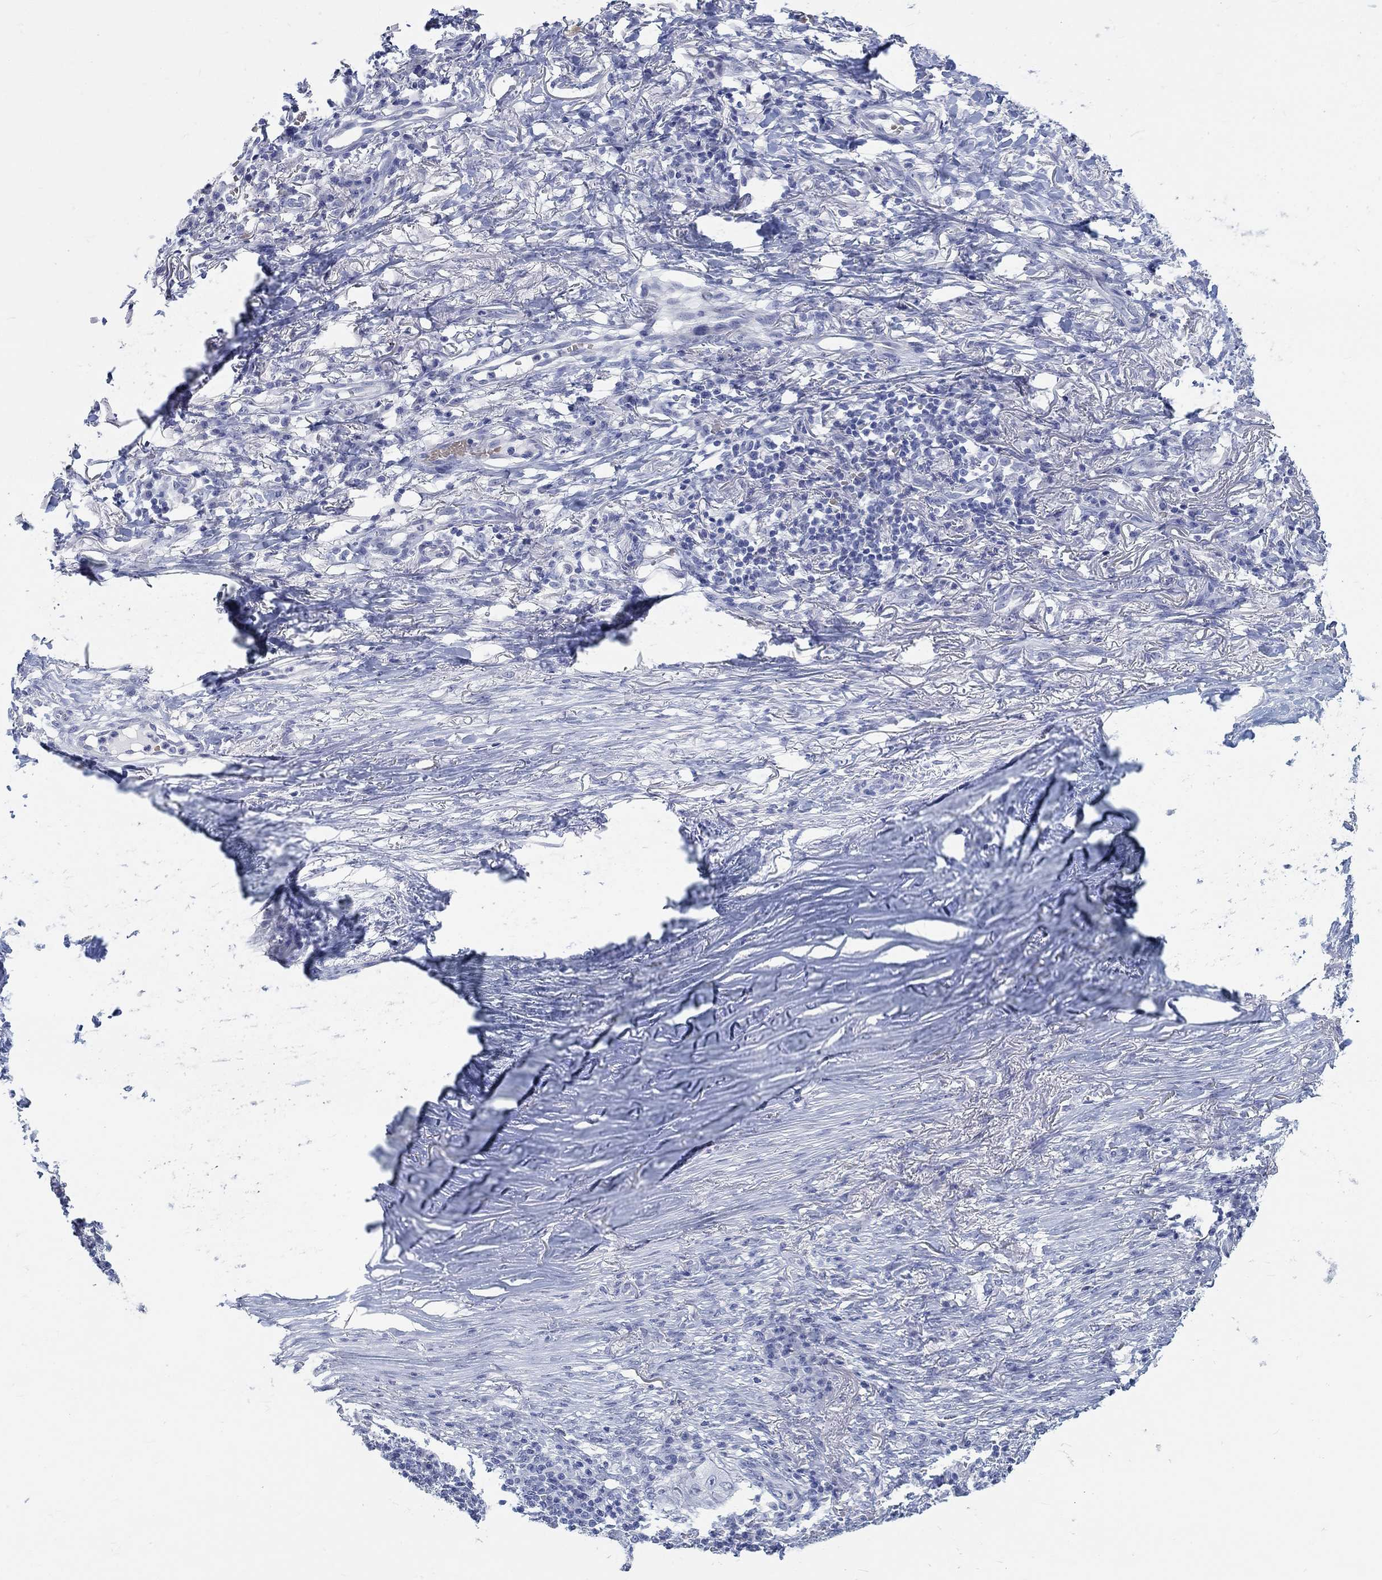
{"staining": {"intensity": "negative", "quantity": "none", "location": "none"}, "tissue": "skin cancer", "cell_type": "Tumor cells", "image_type": "cancer", "snomed": [{"axis": "morphology", "description": "Squamous cell carcinoma, NOS"}, {"axis": "topography", "description": "Skin"}], "caption": "High magnification brightfield microscopy of skin cancer (squamous cell carcinoma) stained with DAB (brown) and counterstained with hematoxylin (blue): tumor cells show no significant positivity. (DAB (3,3'-diaminobenzidine) immunohistochemistry with hematoxylin counter stain).", "gene": "GRIA3", "patient": {"sex": "male", "age": 70}}